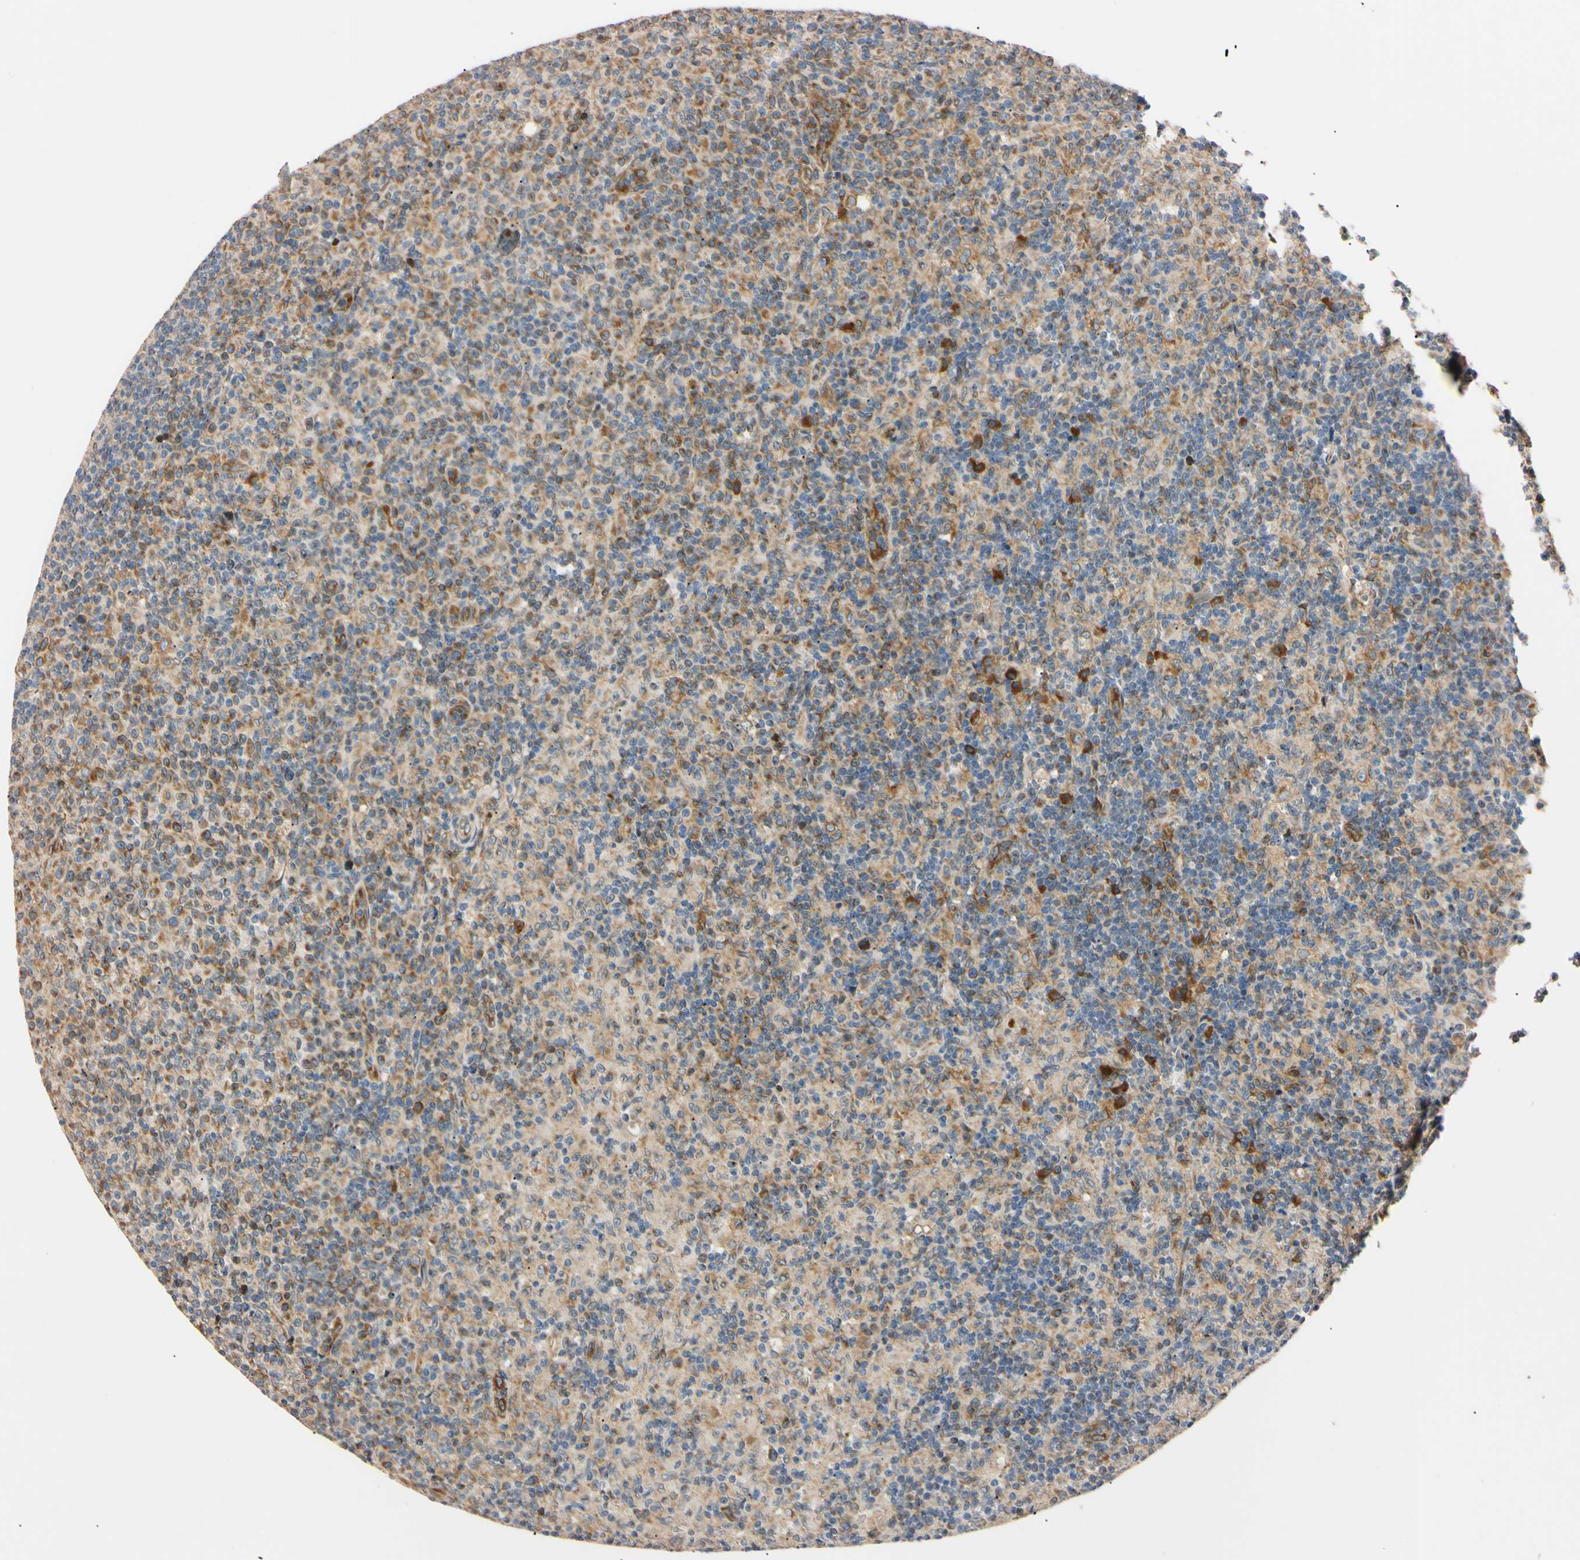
{"staining": {"intensity": "moderate", "quantity": "25%-75%", "location": "cytoplasmic/membranous"}, "tissue": "lymph node", "cell_type": "Germinal center cells", "image_type": "normal", "snomed": [{"axis": "morphology", "description": "Normal tissue, NOS"}, {"axis": "morphology", "description": "Inflammation, NOS"}, {"axis": "topography", "description": "Lymph node"}], "caption": "Immunohistochemistry (IHC) micrograph of unremarkable lymph node: human lymph node stained using immunohistochemistry displays medium levels of moderate protein expression localized specifically in the cytoplasmic/membranous of germinal center cells, appearing as a cytoplasmic/membranous brown color.", "gene": "IER3IP1", "patient": {"sex": "male", "age": 55}}